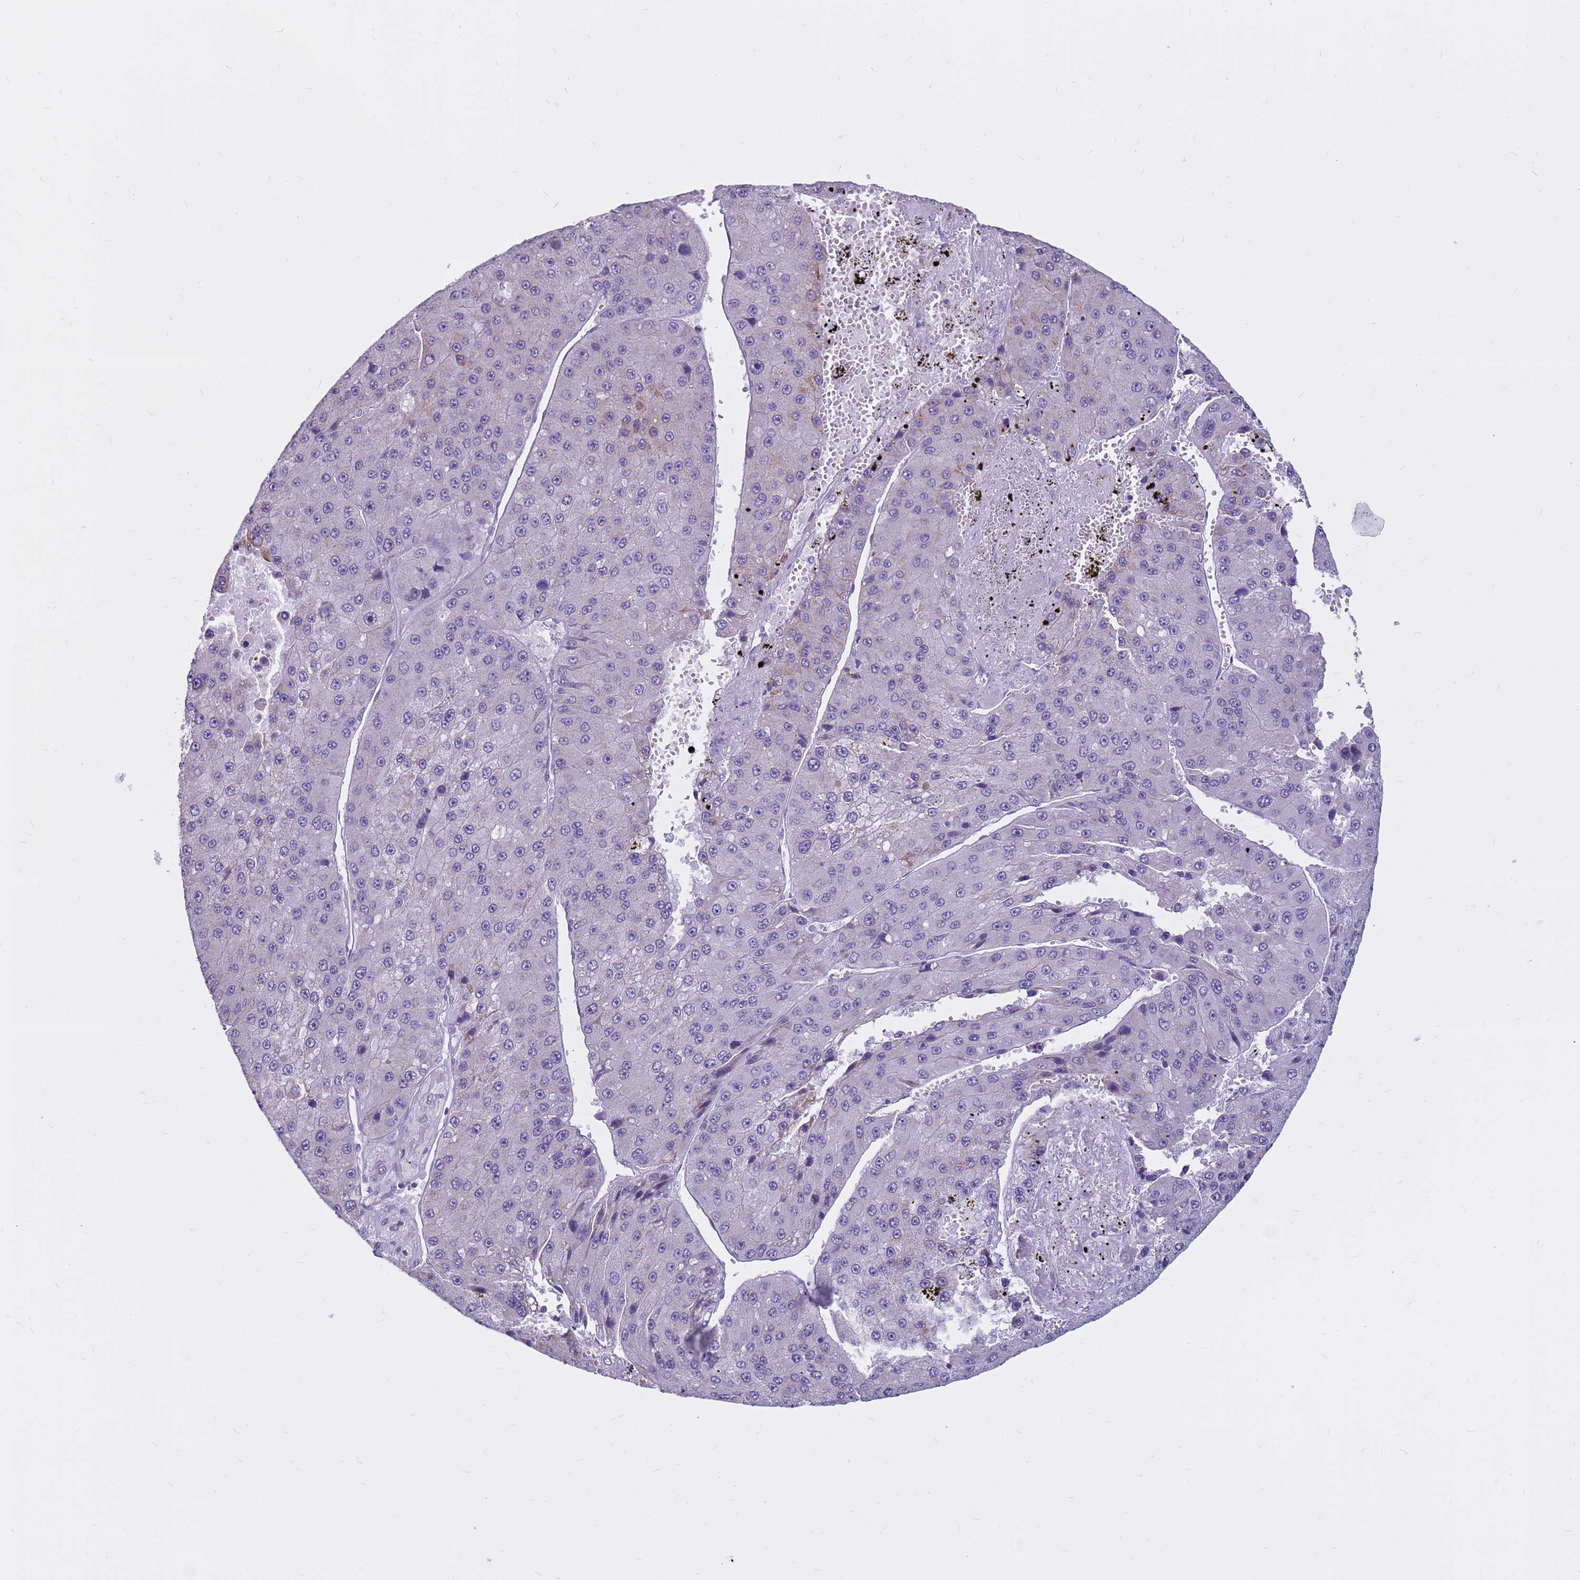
{"staining": {"intensity": "negative", "quantity": "none", "location": "none"}, "tissue": "liver cancer", "cell_type": "Tumor cells", "image_type": "cancer", "snomed": [{"axis": "morphology", "description": "Carcinoma, Hepatocellular, NOS"}, {"axis": "topography", "description": "Liver"}], "caption": "Tumor cells show no significant staining in liver cancer.", "gene": "CDK2AP2", "patient": {"sex": "female", "age": 73}}